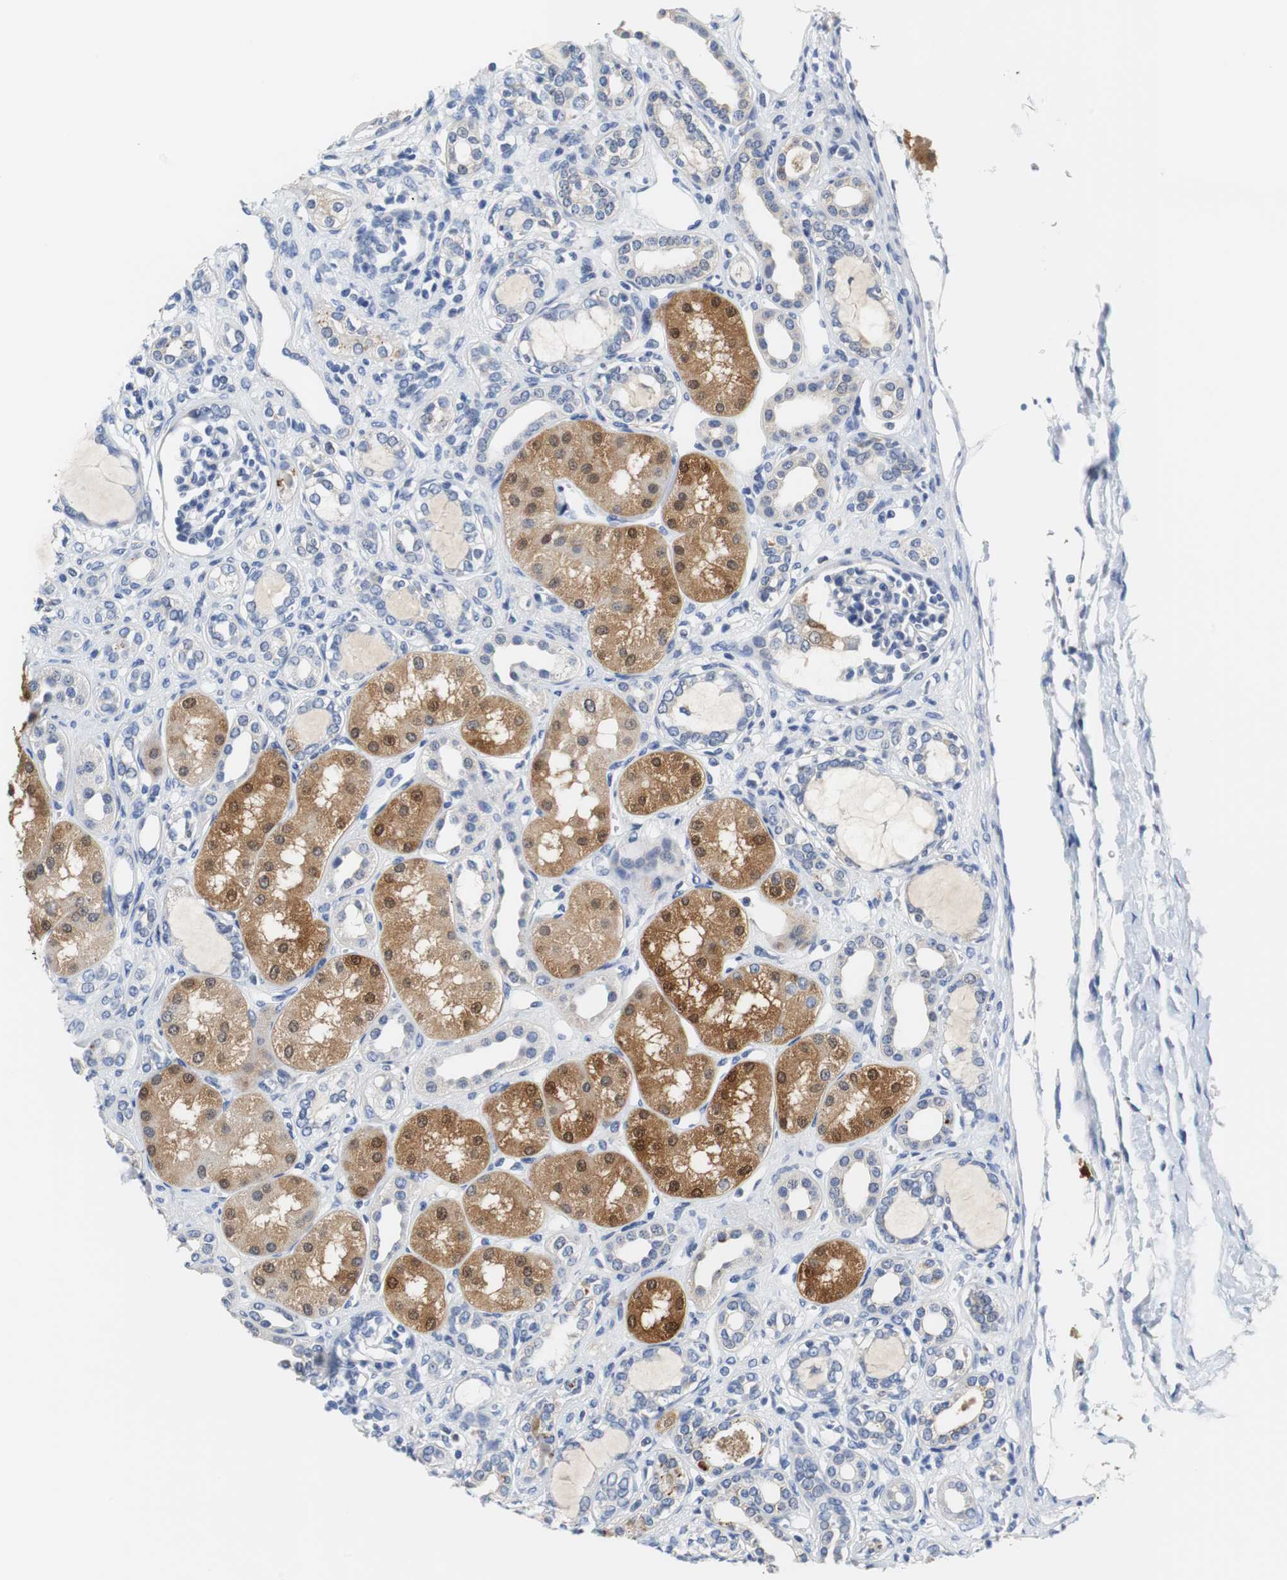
{"staining": {"intensity": "negative", "quantity": "none", "location": "none"}, "tissue": "kidney", "cell_type": "Cells in glomeruli", "image_type": "normal", "snomed": [{"axis": "morphology", "description": "Normal tissue, NOS"}, {"axis": "topography", "description": "Kidney"}], "caption": "A high-resolution image shows immunohistochemistry staining of unremarkable kidney, which displays no significant positivity in cells in glomeruli.", "gene": "PCK1", "patient": {"sex": "male", "age": 7}}